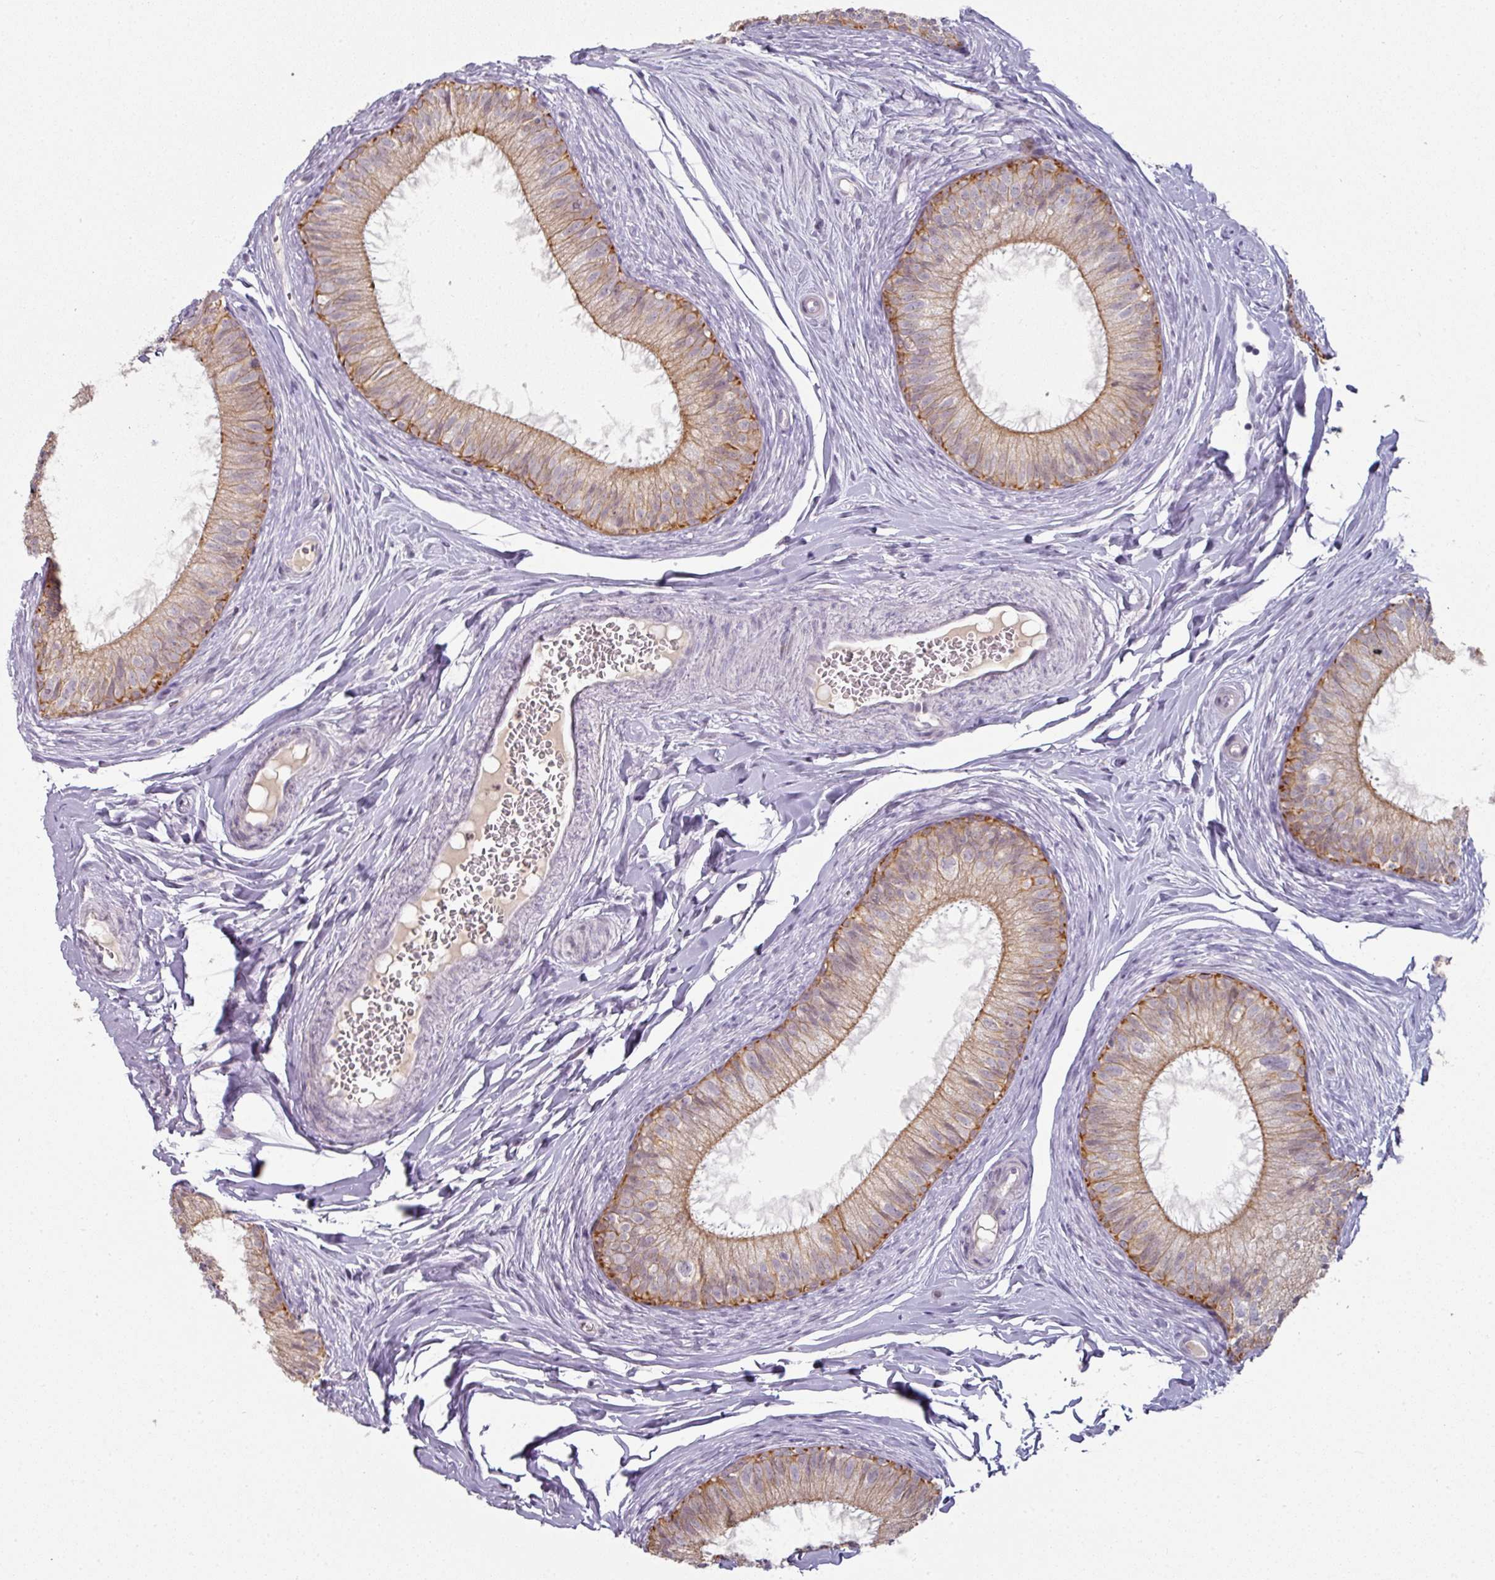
{"staining": {"intensity": "moderate", "quantity": "25%-75%", "location": "cytoplasmic/membranous"}, "tissue": "epididymis", "cell_type": "Glandular cells", "image_type": "normal", "snomed": [{"axis": "morphology", "description": "Normal tissue, NOS"}, {"axis": "topography", "description": "Epididymis"}], "caption": "Immunohistochemical staining of benign human epididymis shows medium levels of moderate cytoplasmic/membranous staining in approximately 25%-75% of glandular cells.", "gene": "GTF2H3", "patient": {"sex": "male", "age": 25}}